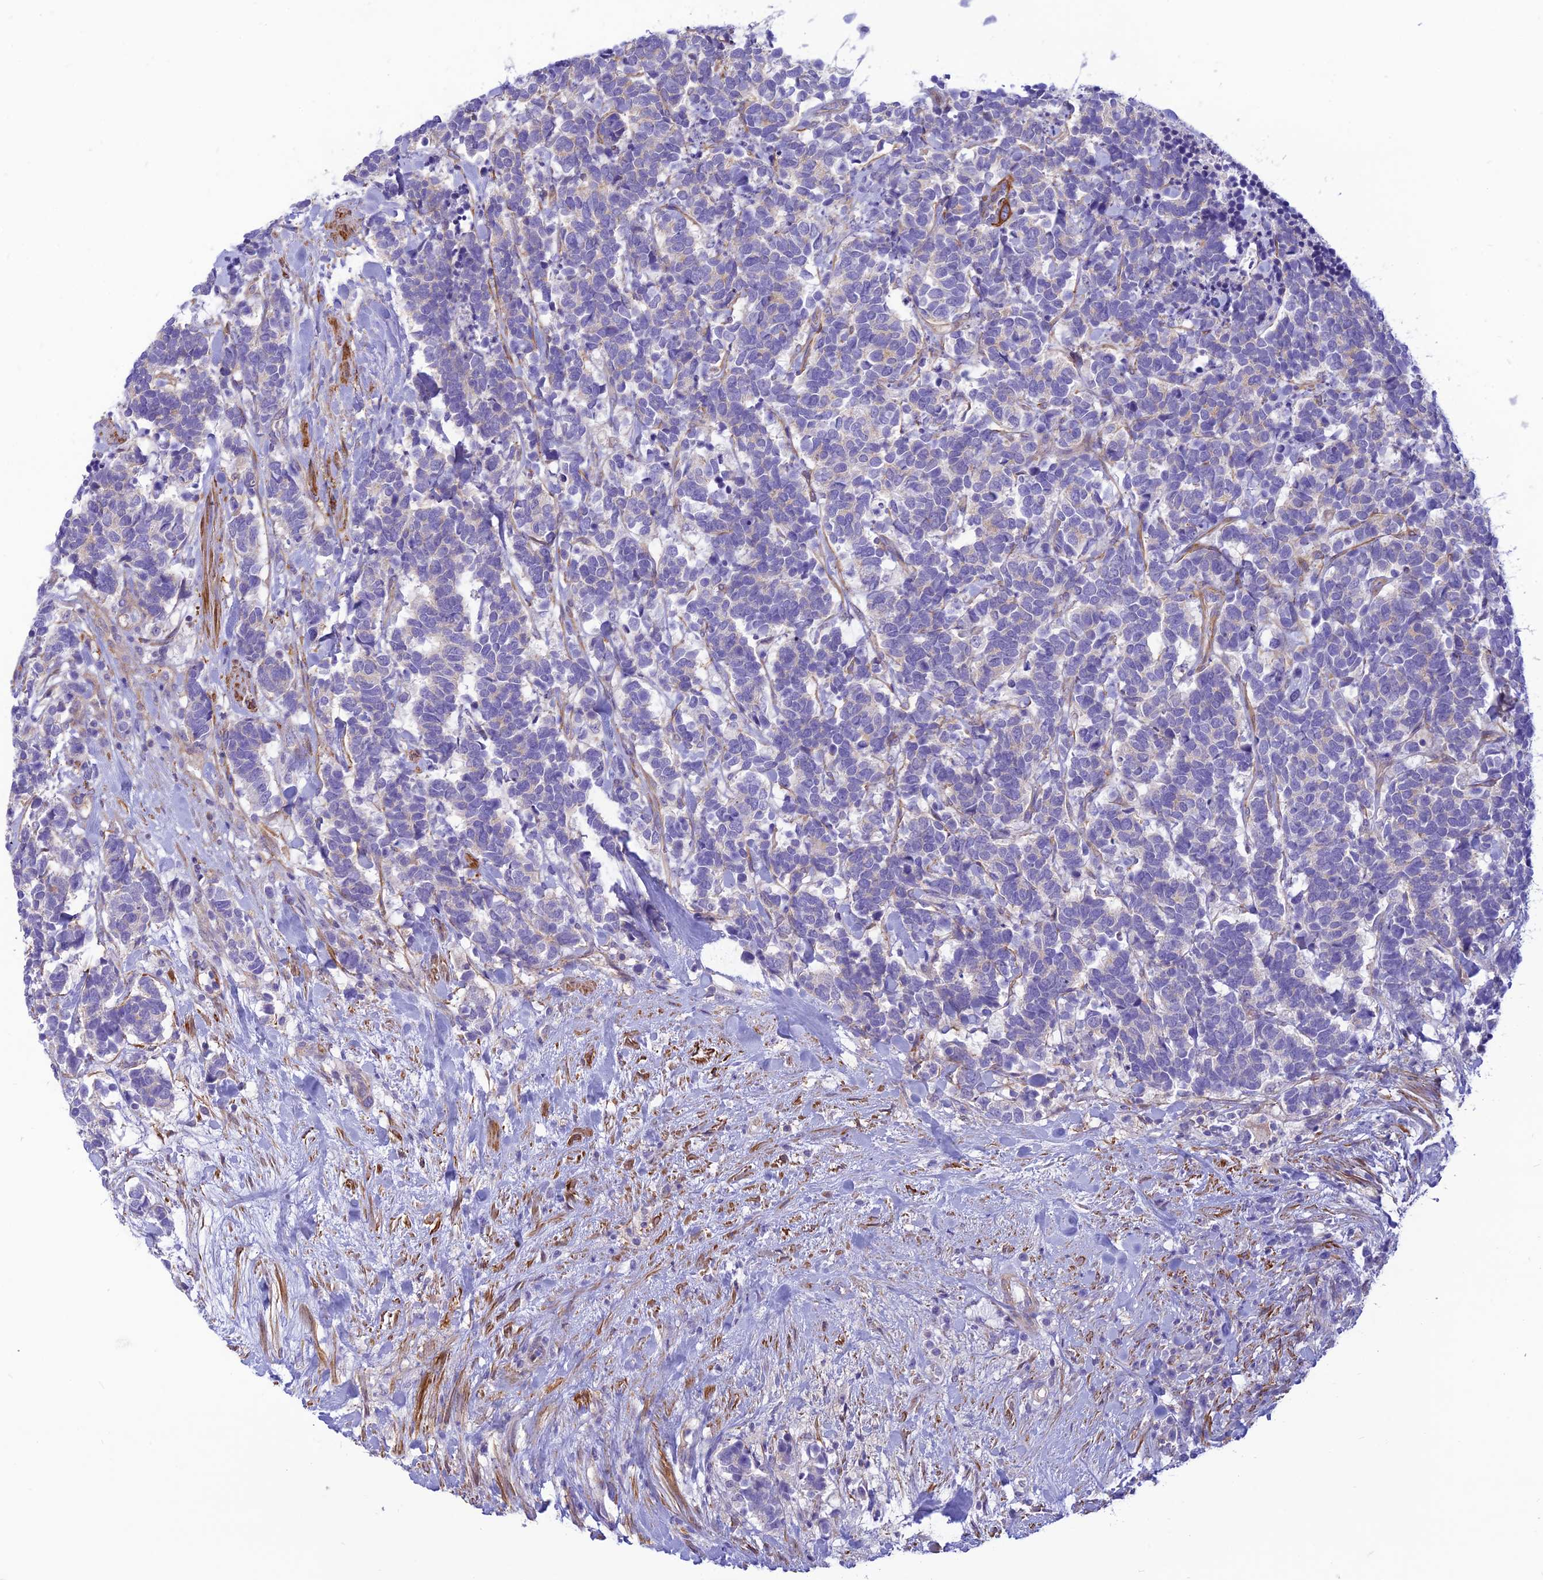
{"staining": {"intensity": "negative", "quantity": "none", "location": "none"}, "tissue": "carcinoid", "cell_type": "Tumor cells", "image_type": "cancer", "snomed": [{"axis": "morphology", "description": "Carcinoma, NOS"}, {"axis": "morphology", "description": "Carcinoid, malignant, NOS"}, {"axis": "topography", "description": "Prostate"}], "caption": "Protein analysis of carcinoid demonstrates no significant positivity in tumor cells. Nuclei are stained in blue.", "gene": "FBXW4", "patient": {"sex": "male", "age": 57}}